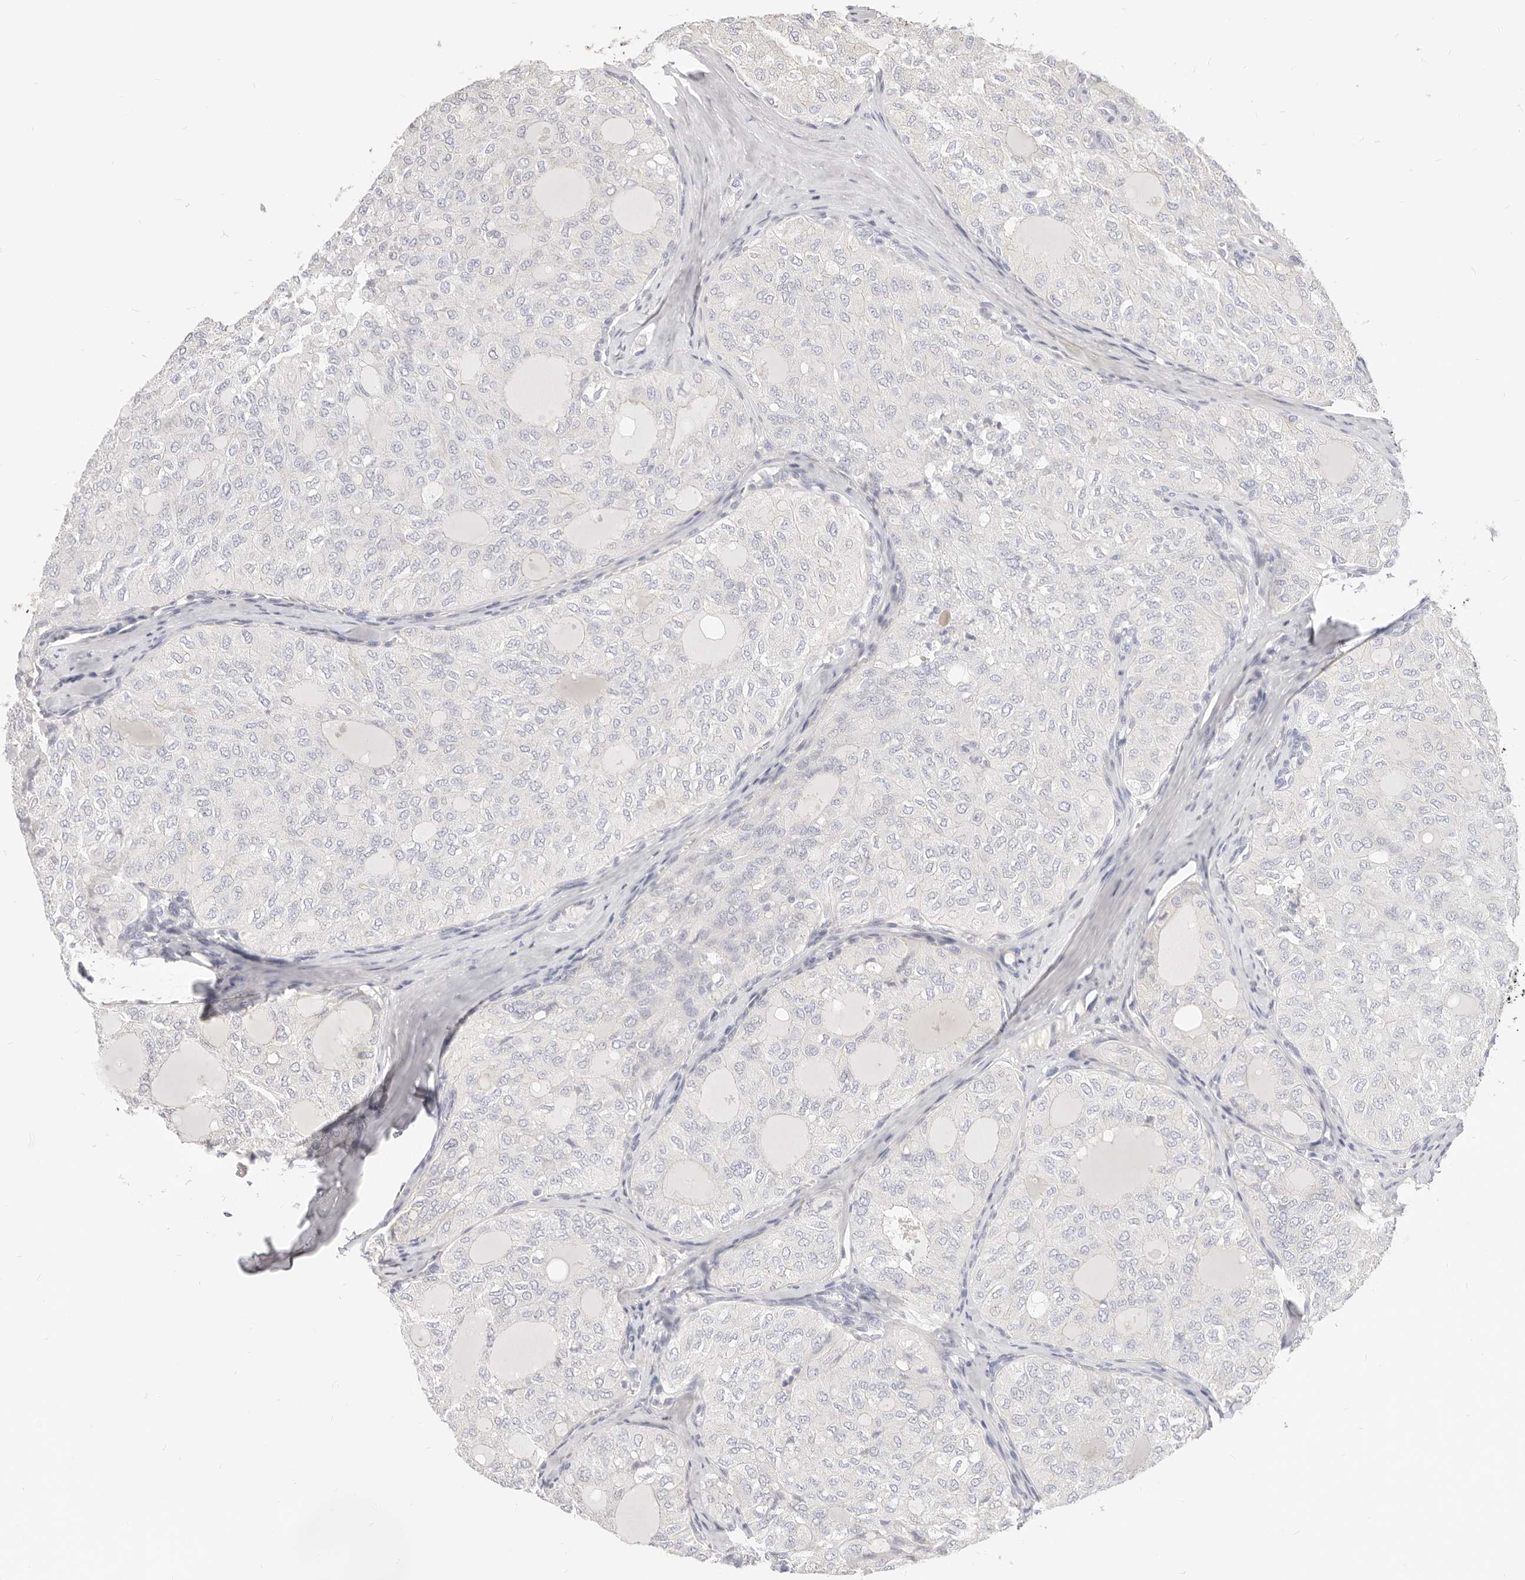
{"staining": {"intensity": "negative", "quantity": "none", "location": "none"}, "tissue": "thyroid cancer", "cell_type": "Tumor cells", "image_type": "cancer", "snomed": [{"axis": "morphology", "description": "Follicular adenoma carcinoma, NOS"}, {"axis": "topography", "description": "Thyroid gland"}], "caption": "A histopathology image of human follicular adenoma carcinoma (thyroid) is negative for staining in tumor cells.", "gene": "DTNBP1", "patient": {"sex": "male", "age": 75}}